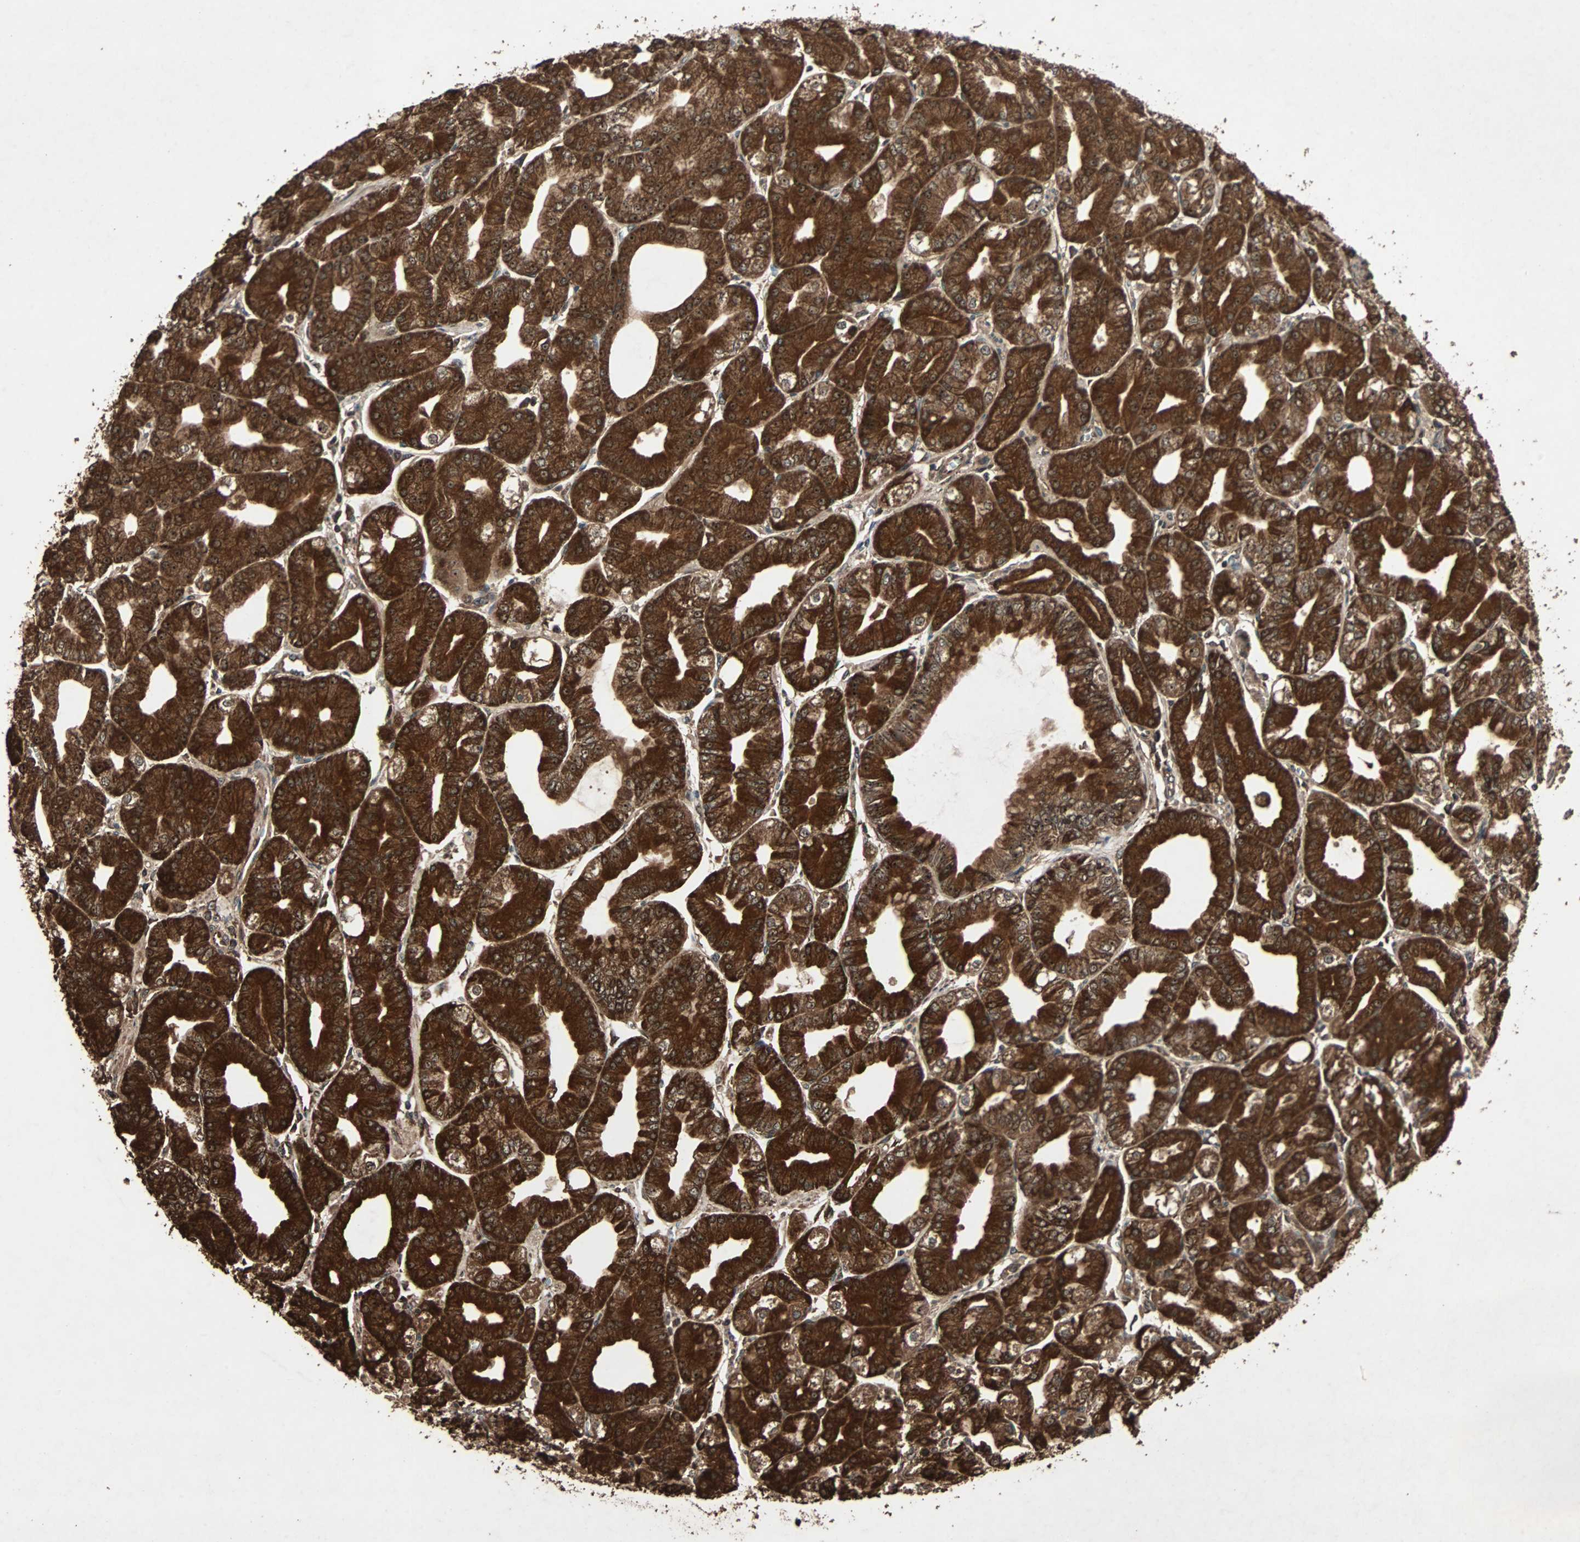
{"staining": {"intensity": "strong", "quantity": ">75%", "location": "cytoplasmic/membranous"}, "tissue": "stomach", "cell_type": "Glandular cells", "image_type": "normal", "snomed": [{"axis": "morphology", "description": "Normal tissue, NOS"}, {"axis": "topography", "description": "Stomach, lower"}], "caption": "High-magnification brightfield microscopy of normal stomach stained with DAB (3,3'-diaminobenzidine) (brown) and counterstained with hematoxylin (blue). glandular cells exhibit strong cytoplasmic/membranous positivity is seen in approximately>75% of cells.", "gene": "LAMTOR5", "patient": {"sex": "male", "age": 71}}